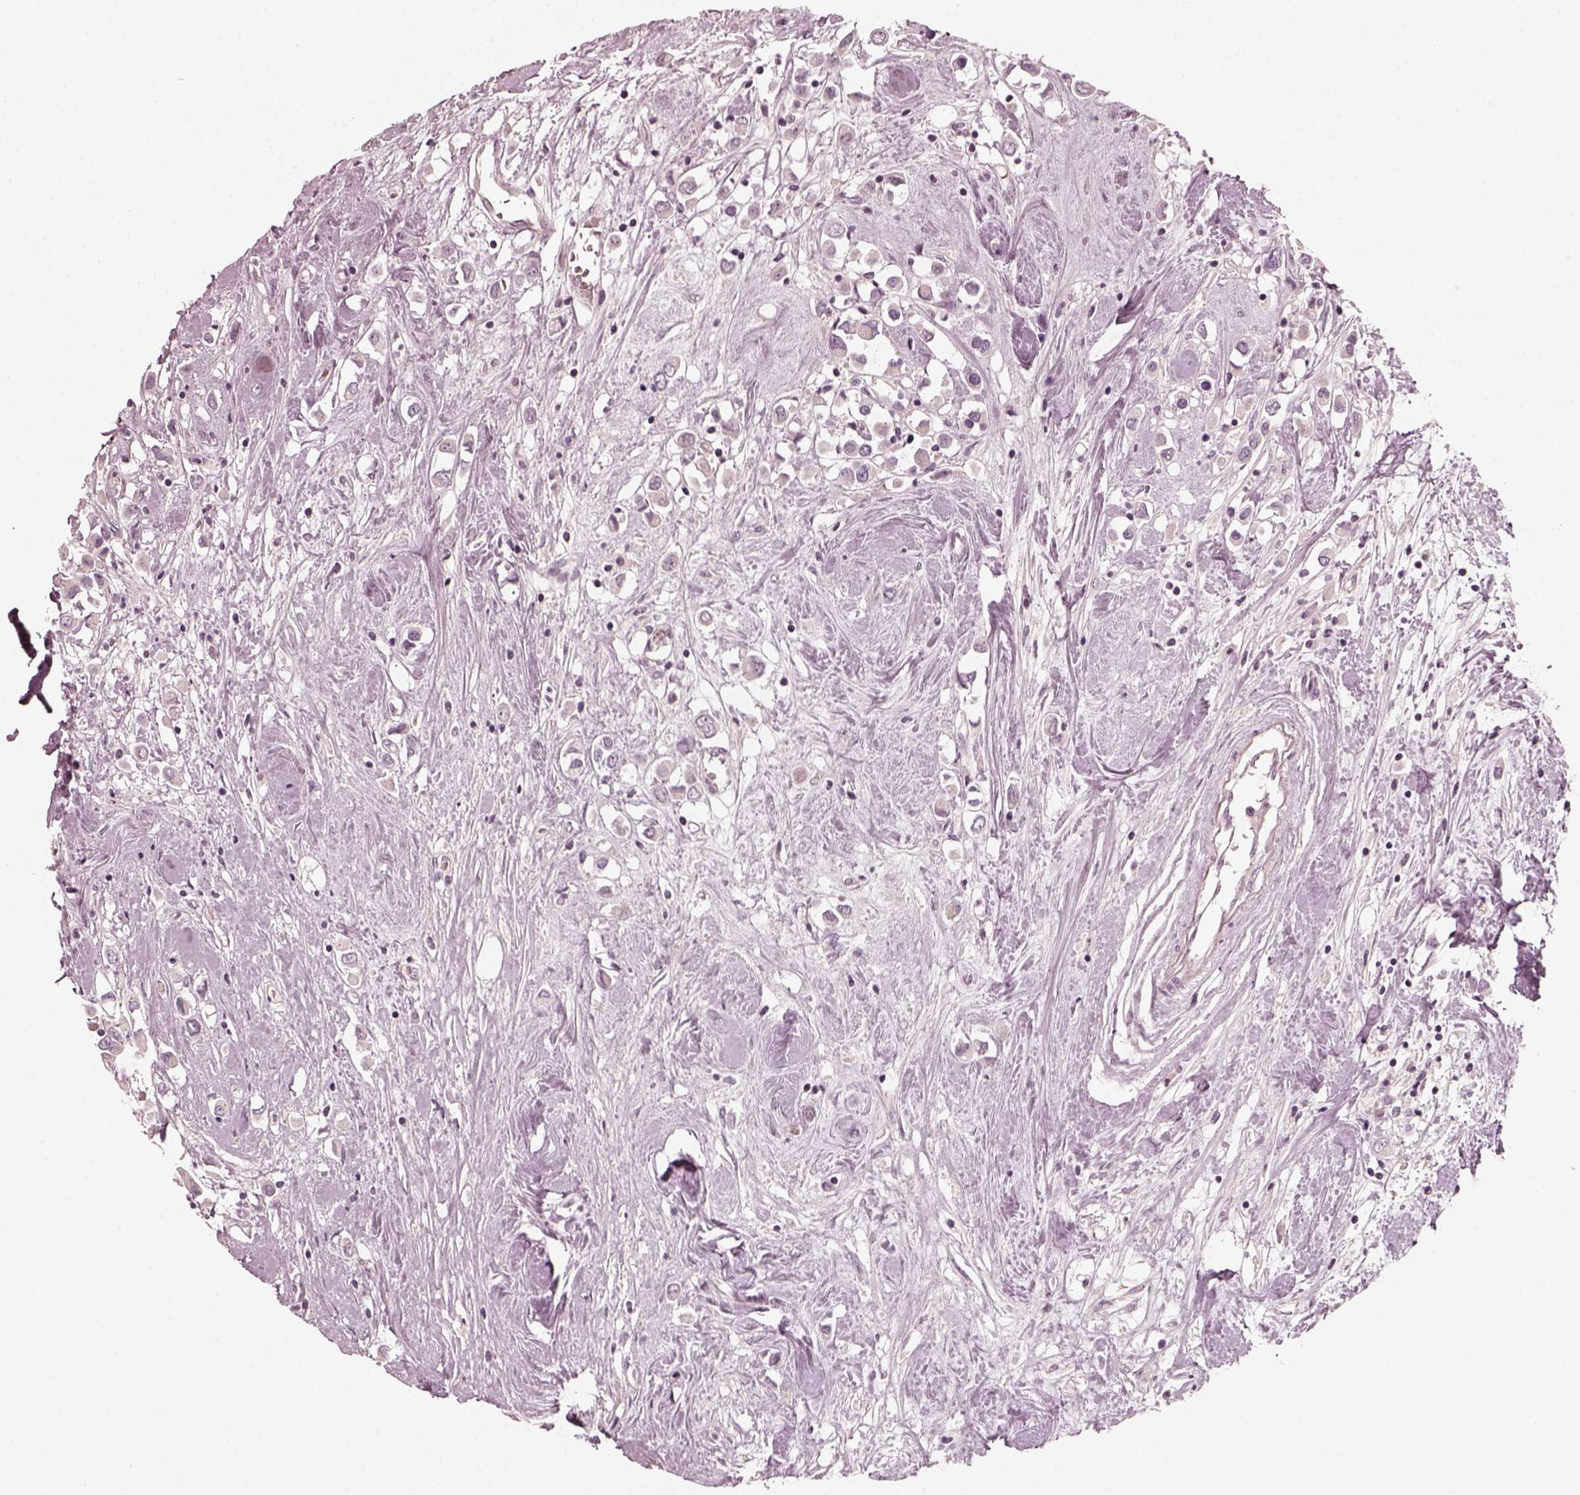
{"staining": {"intensity": "negative", "quantity": "none", "location": "none"}, "tissue": "breast cancer", "cell_type": "Tumor cells", "image_type": "cancer", "snomed": [{"axis": "morphology", "description": "Duct carcinoma"}, {"axis": "topography", "description": "Breast"}], "caption": "IHC of breast invasive ductal carcinoma displays no staining in tumor cells. The staining was performed using DAB (3,3'-diaminobenzidine) to visualize the protein expression in brown, while the nuclei were stained in blue with hematoxylin (Magnification: 20x).", "gene": "CHIT1", "patient": {"sex": "female", "age": 61}}